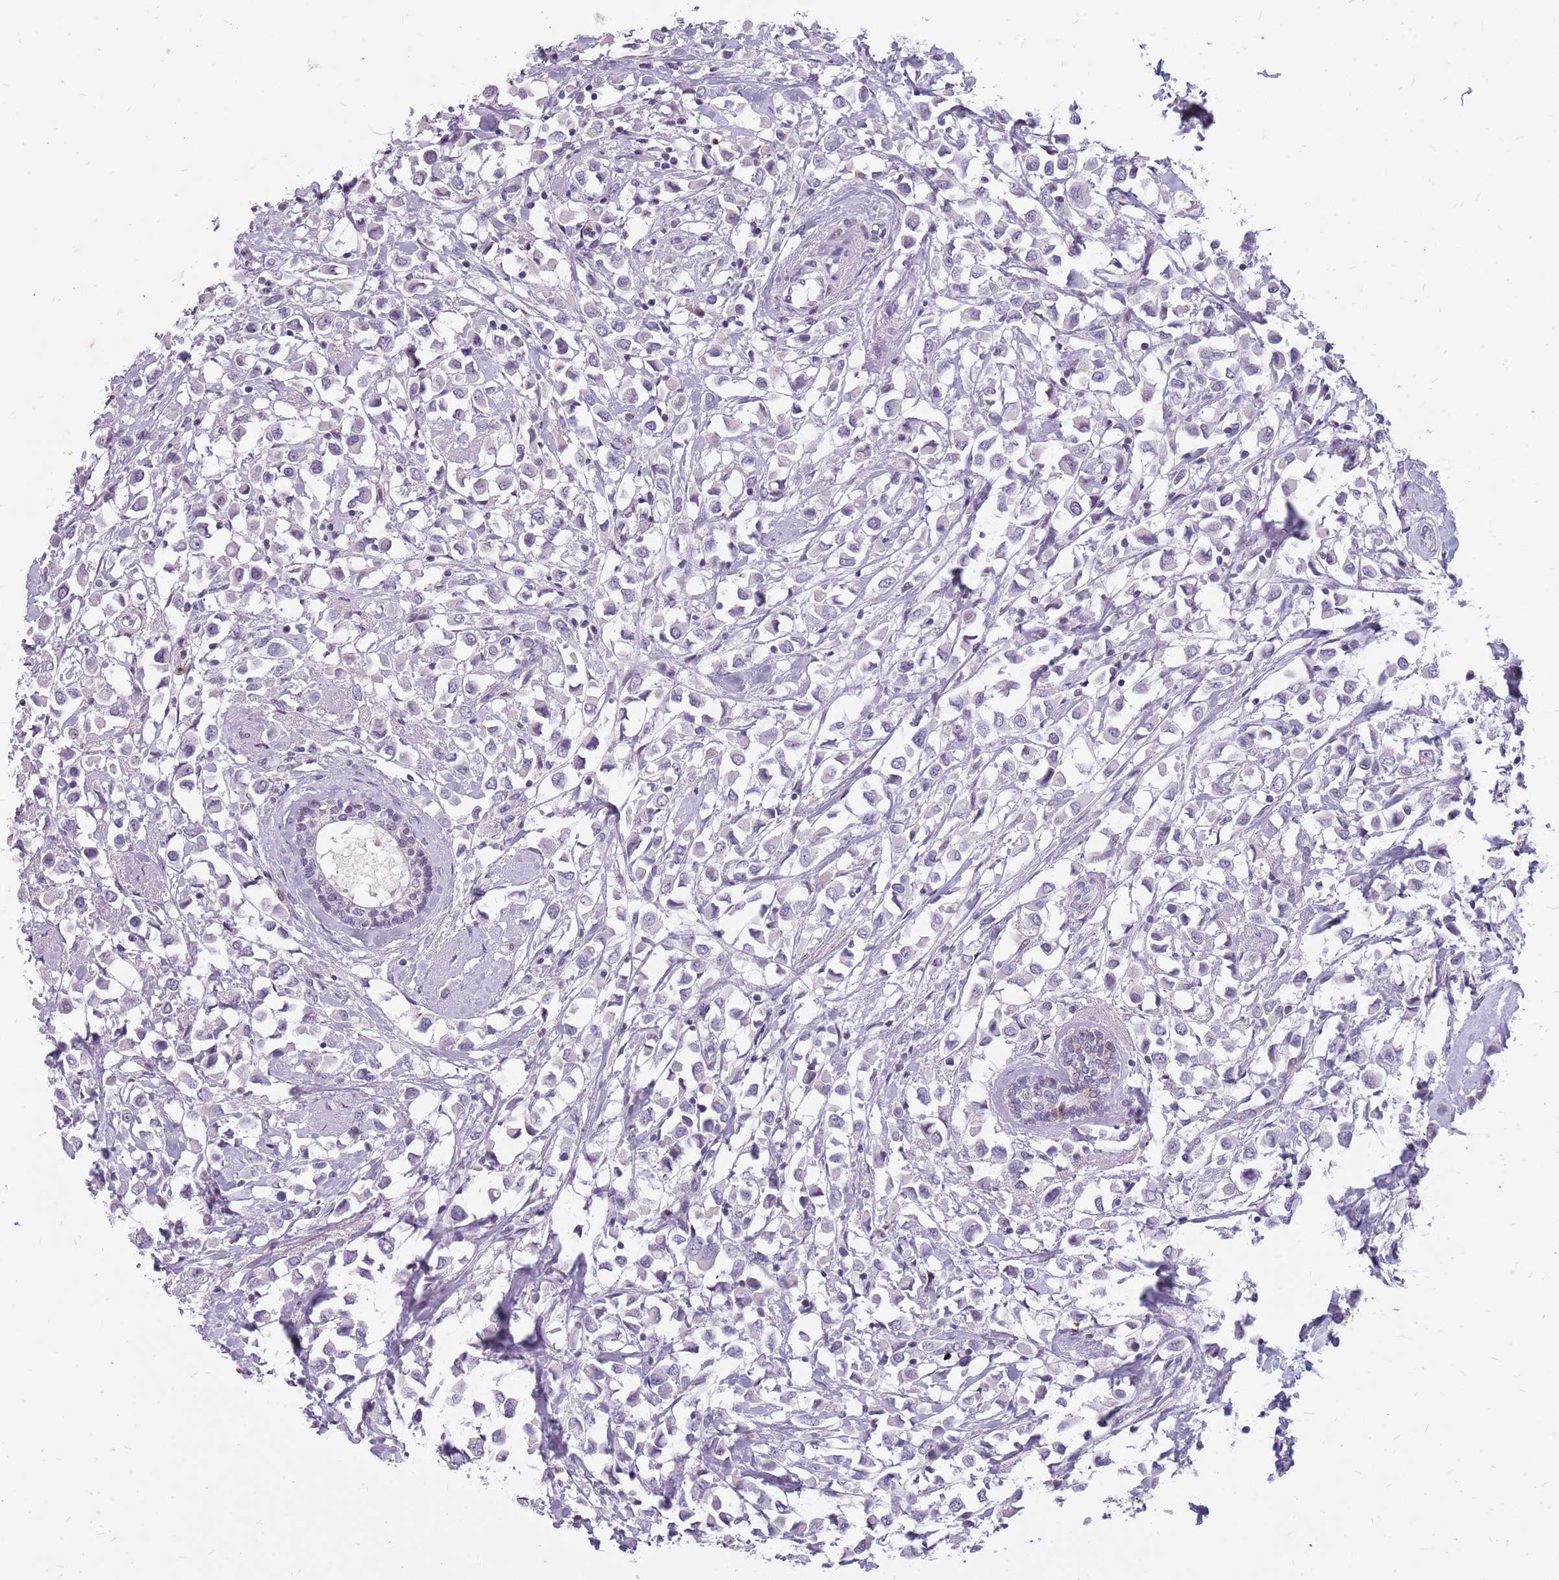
{"staining": {"intensity": "negative", "quantity": "none", "location": "none"}, "tissue": "breast cancer", "cell_type": "Tumor cells", "image_type": "cancer", "snomed": [{"axis": "morphology", "description": "Duct carcinoma"}, {"axis": "topography", "description": "Breast"}], "caption": "There is no significant expression in tumor cells of breast invasive ductal carcinoma.", "gene": "NEK6", "patient": {"sex": "female", "age": 61}}